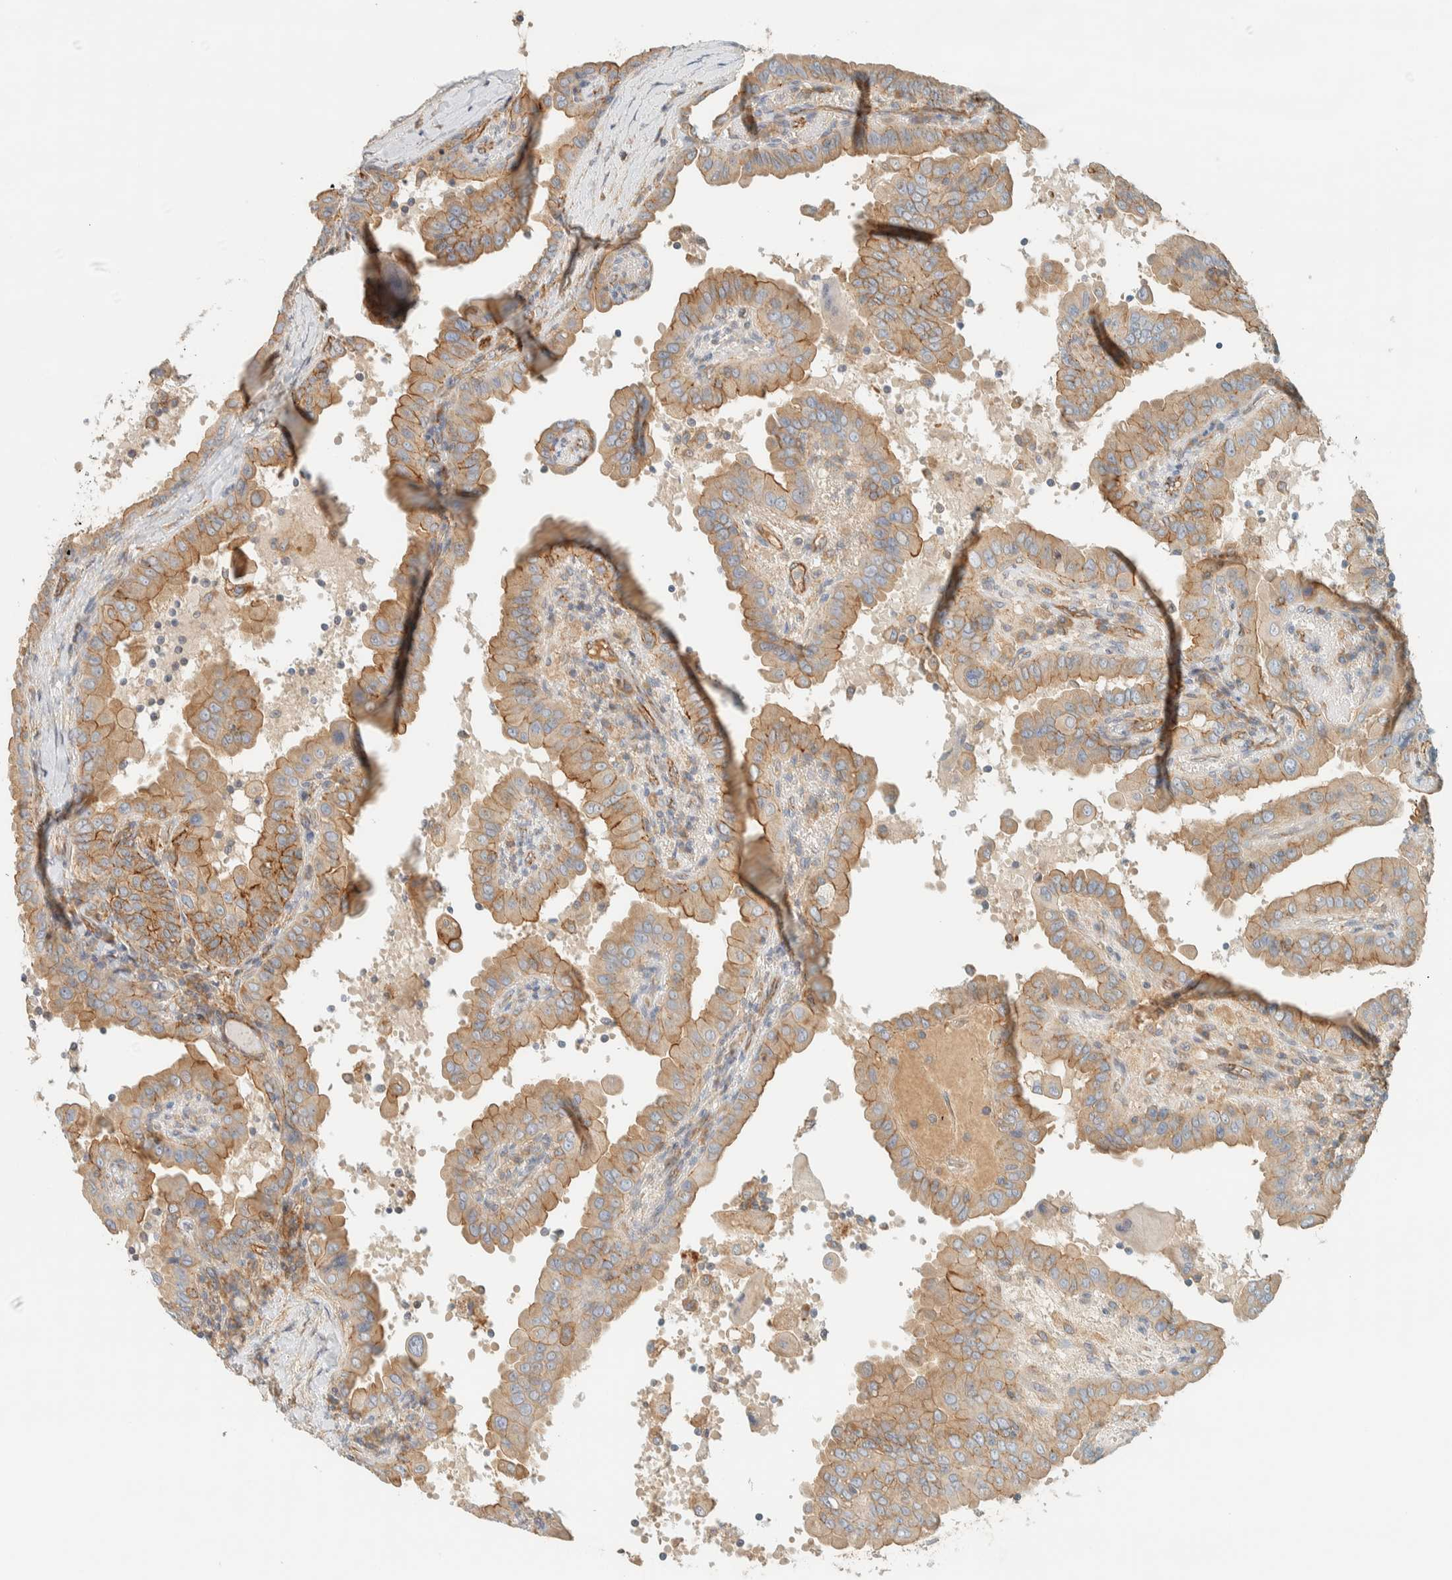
{"staining": {"intensity": "weak", "quantity": ">75%", "location": "cytoplasmic/membranous"}, "tissue": "thyroid cancer", "cell_type": "Tumor cells", "image_type": "cancer", "snomed": [{"axis": "morphology", "description": "Papillary adenocarcinoma, NOS"}, {"axis": "topography", "description": "Thyroid gland"}], "caption": "About >75% of tumor cells in papillary adenocarcinoma (thyroid) display weak cytoplasmic/membranous protein positivity as visualized by brown immunohistochemical staining.", "gene": "LIMA1", "patient": {"sex": "male", "age": 33}}